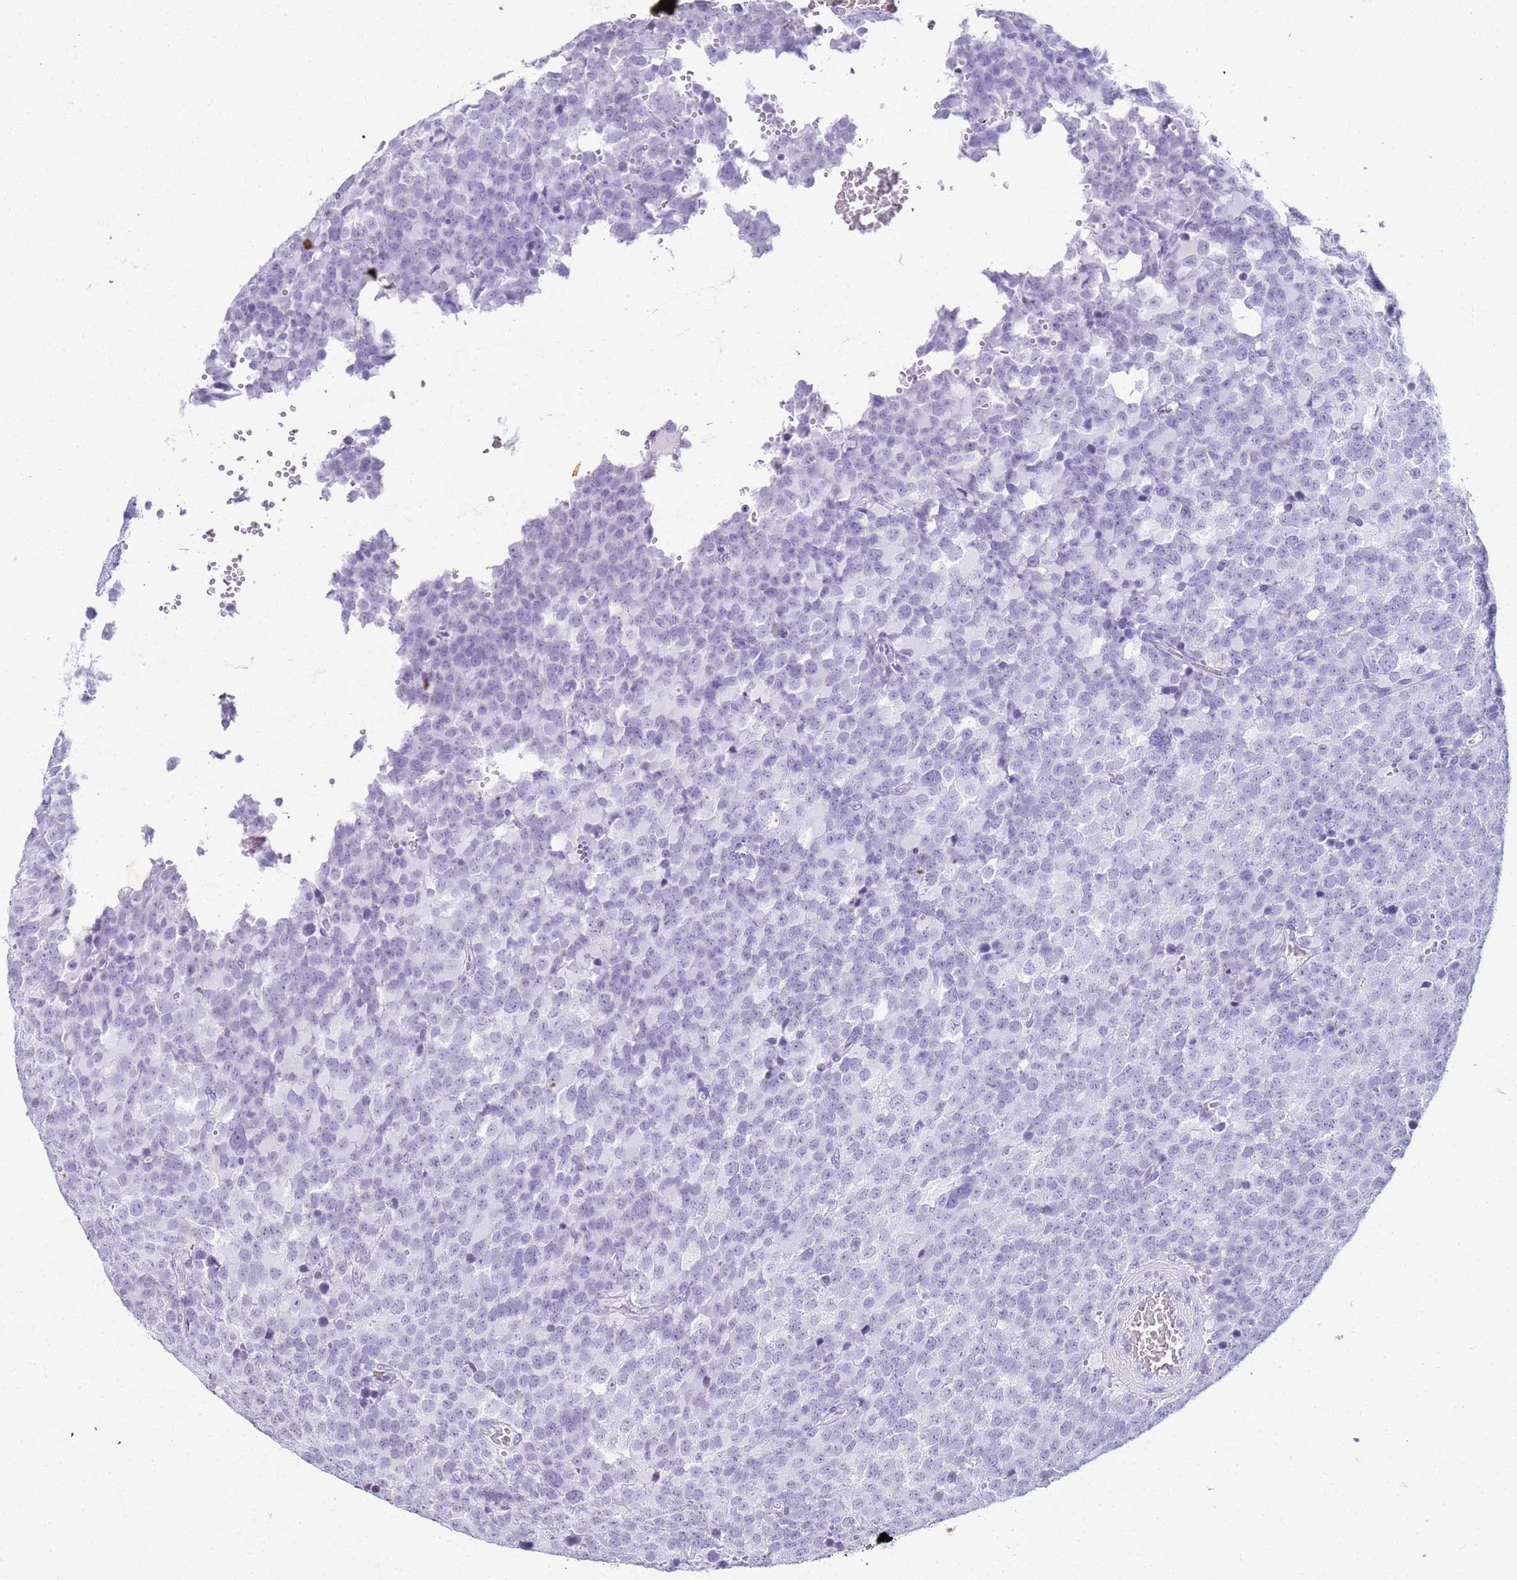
{"staining": {"intensity": "negative", "quantity": "none", "location": "none"}, "tissue": "testis cancer", "cell_type": "Tumor cells", "image_type": "cancer", "snomed": [{"axis": "morphology", "description": "Seminoma, NOS"}, {"axis": "topography", "description": "Testis"}], "caption": "High power microscopy photomicrograph of an IHC histopathology image of testis cancer (seminoma), revealing no significant staining in tumor cells.", "gene": "SLC7A9", "patient": {"sex": "male", "age": 71}}